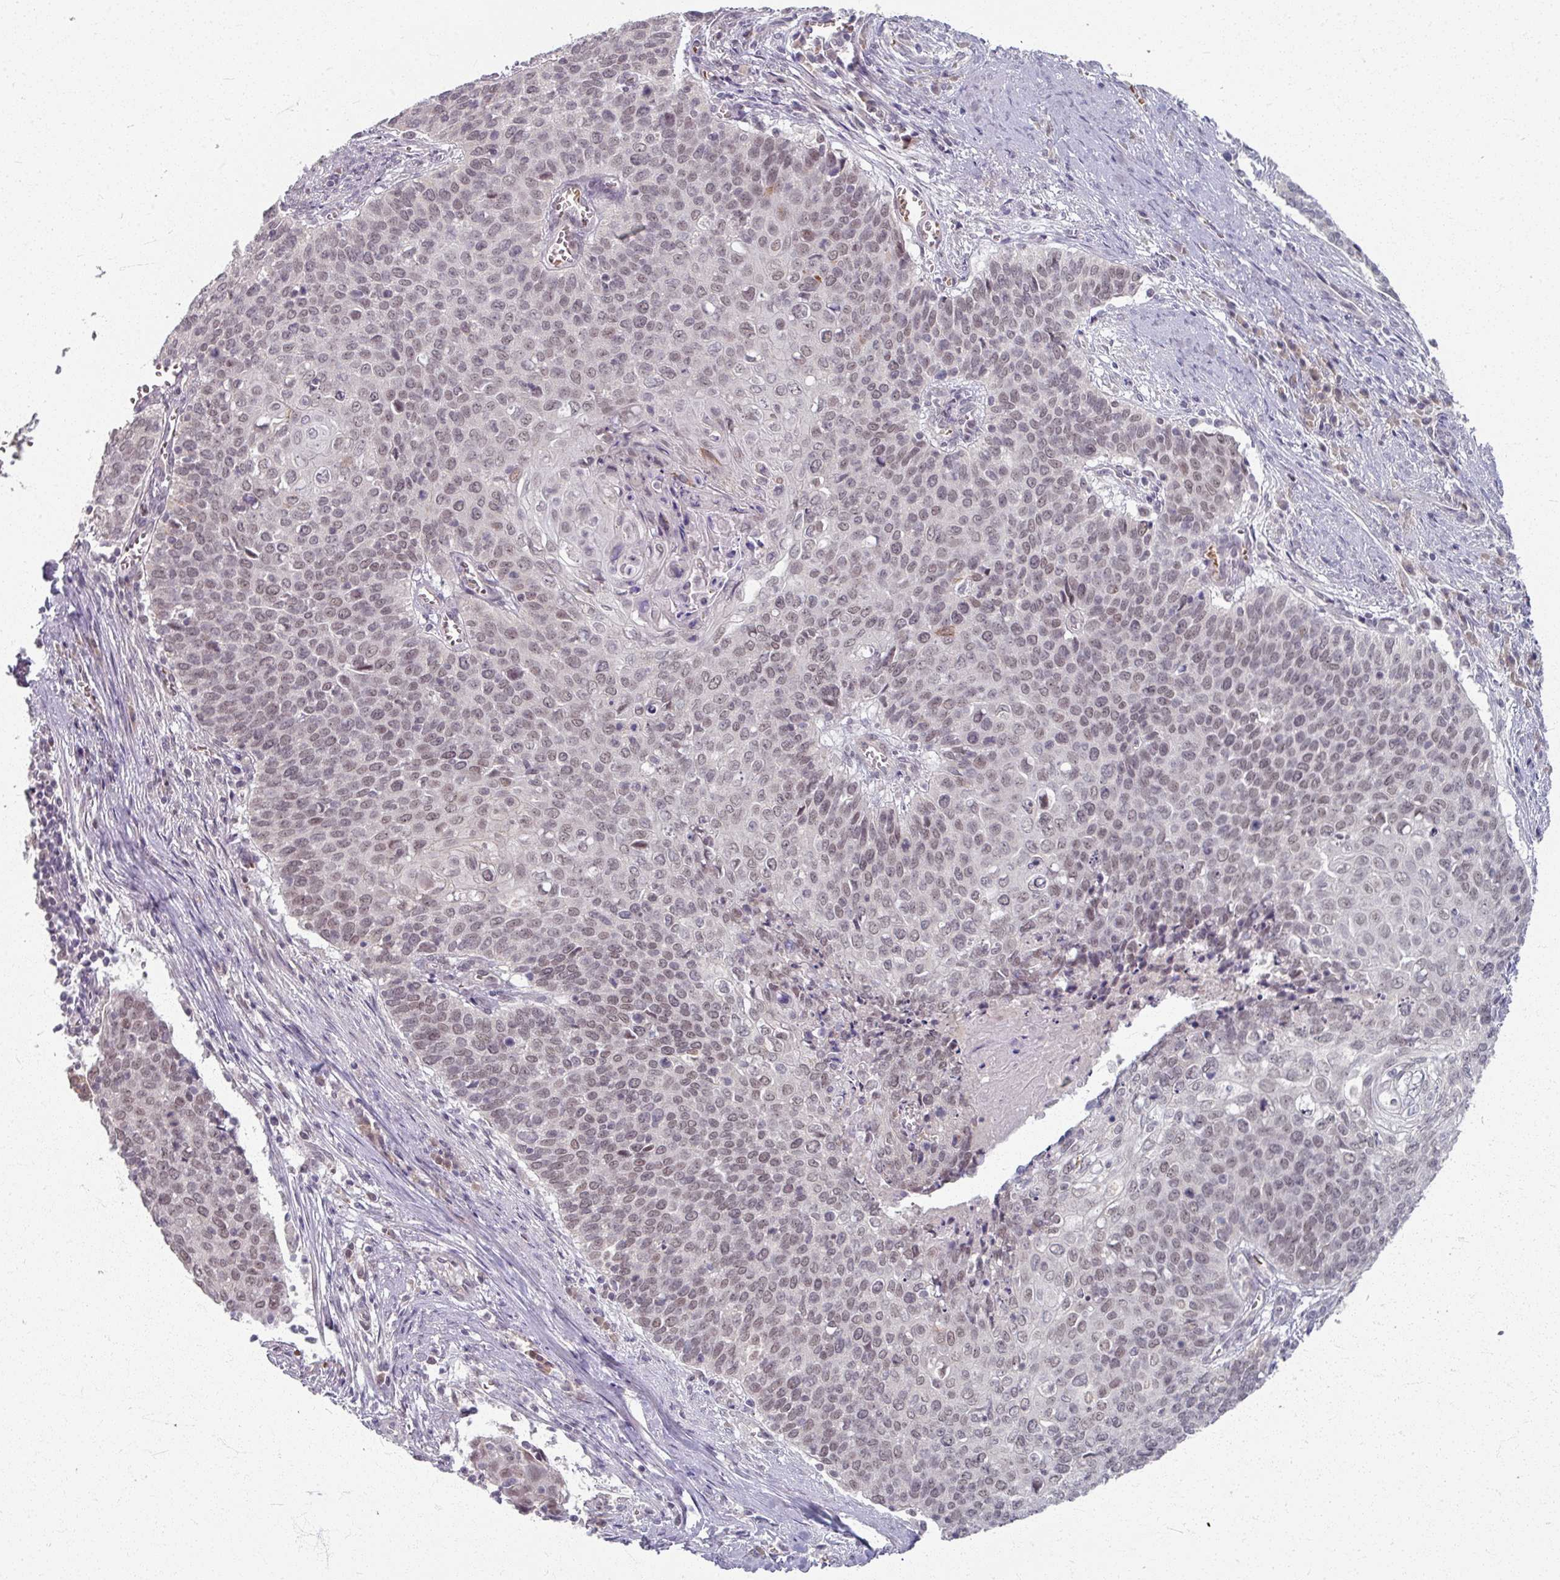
{"staining": {"intensity": "weak", "quantity": ">75%", "location": "nuclear"}, "tissue": "cervical cancer", "cell_type": "Tumor cells", "image_type": "cancer", "snomed": [{"axis": "morphology", "description": "Squamous cell carcinoma, NOS"}, {"axis": "topography", "description": "Cervix"}], "caption": "Immunohistochemical staining of cervical squamous cell carcinoma demonstrates weak nuclear protein expression in about >75% of tumor cells.", "gene": "KMT5C", "patient": {"sex": "female", "age": 39}}